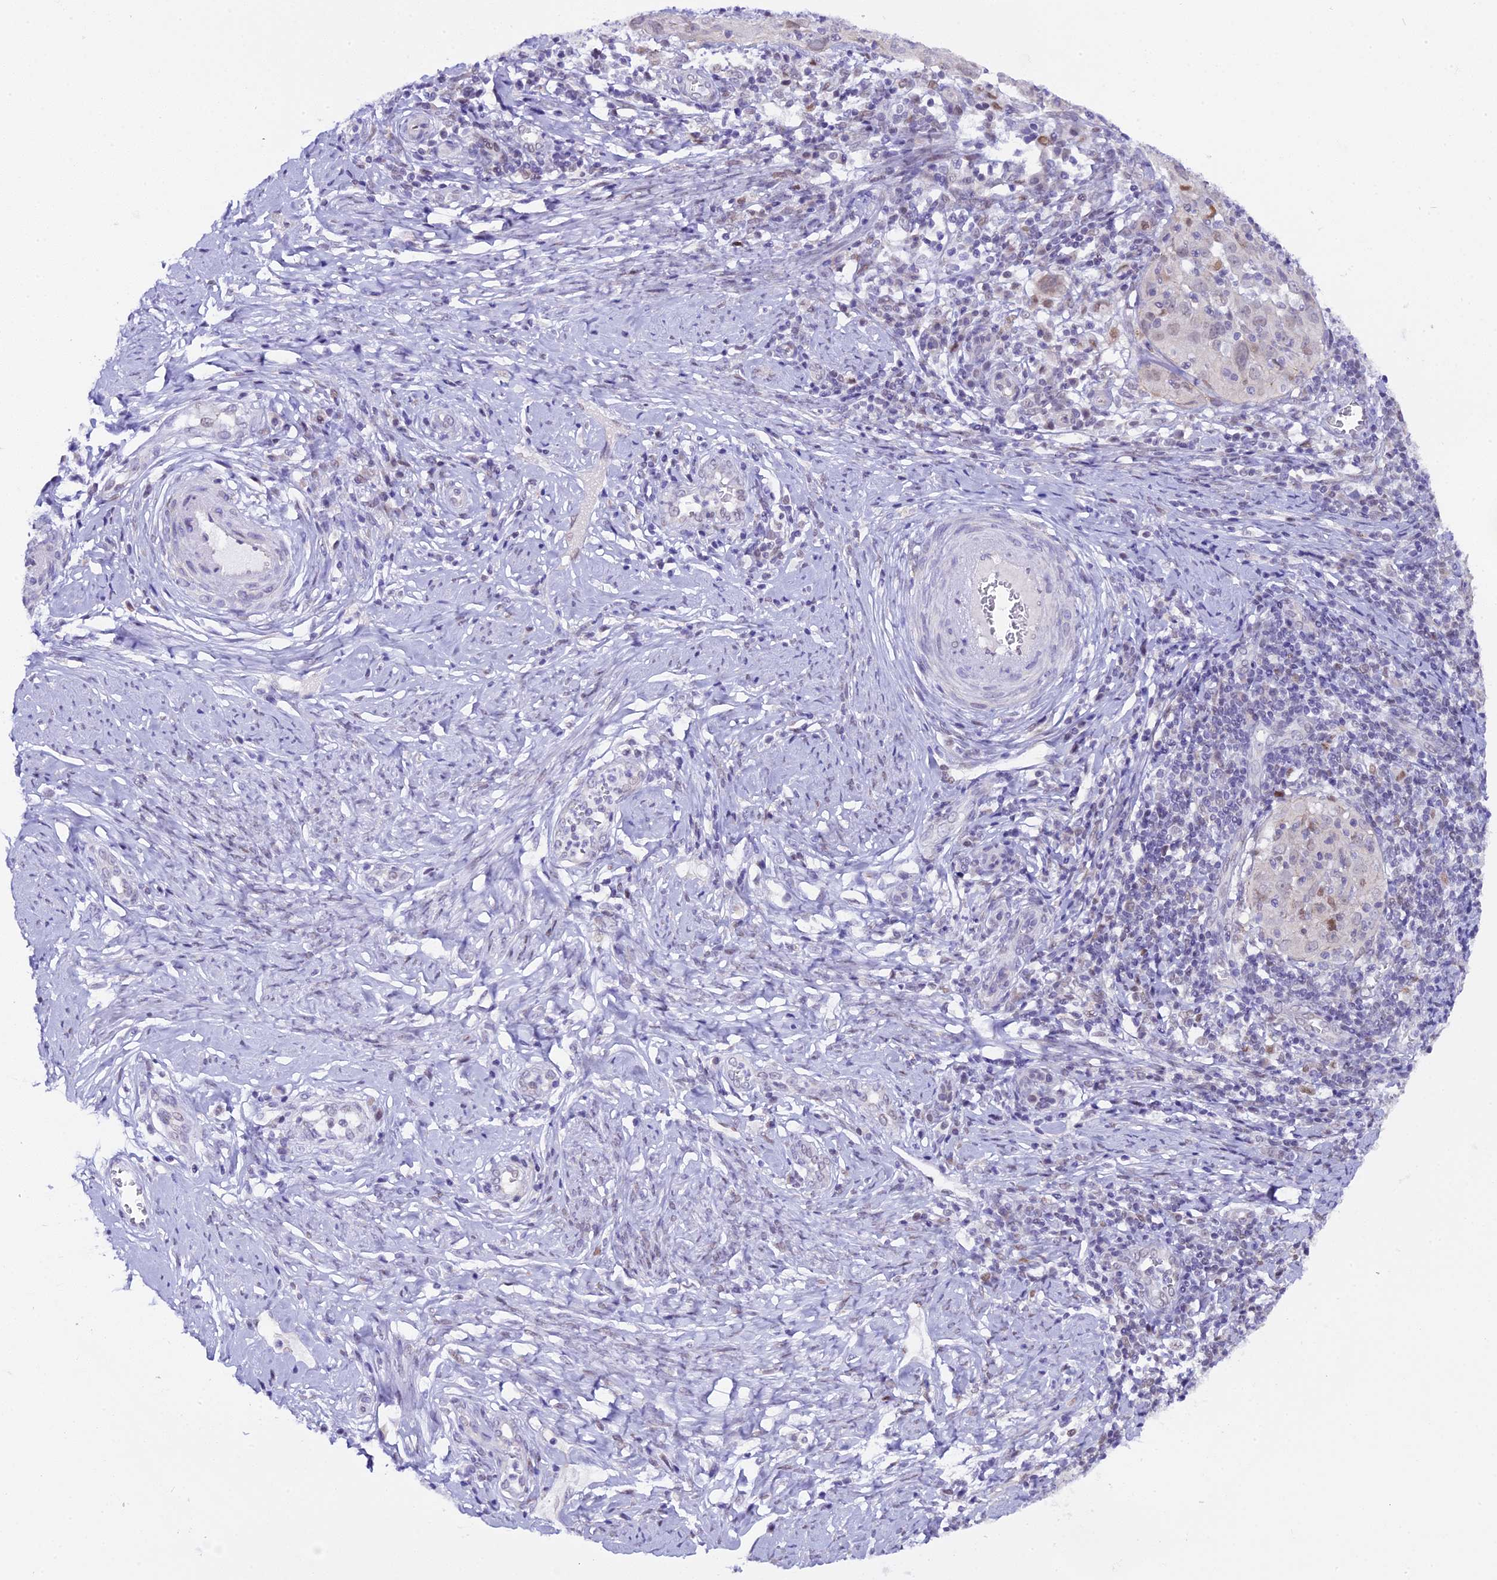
{"staining": {"intensity": "negative", "quantity": "none", "location": "none"}, "tissue": "cervical cancer", "cell_type": "Tumor cells", "image_type": "cancer", "snomed": [{"axis": "morphology", "description": "Normal tissue, NOS"}, {"axis": "morphology", "description": "Squamous cell carcinoma, NOS"}, {"axis": "topography", "description": "Cervix"}], "caption": "Histopathology image shows no protein positivity in tumor cells of cervical cancer tissue.", "gene": "OSGEP", "patient": {"sex": "female", "age": 31}}